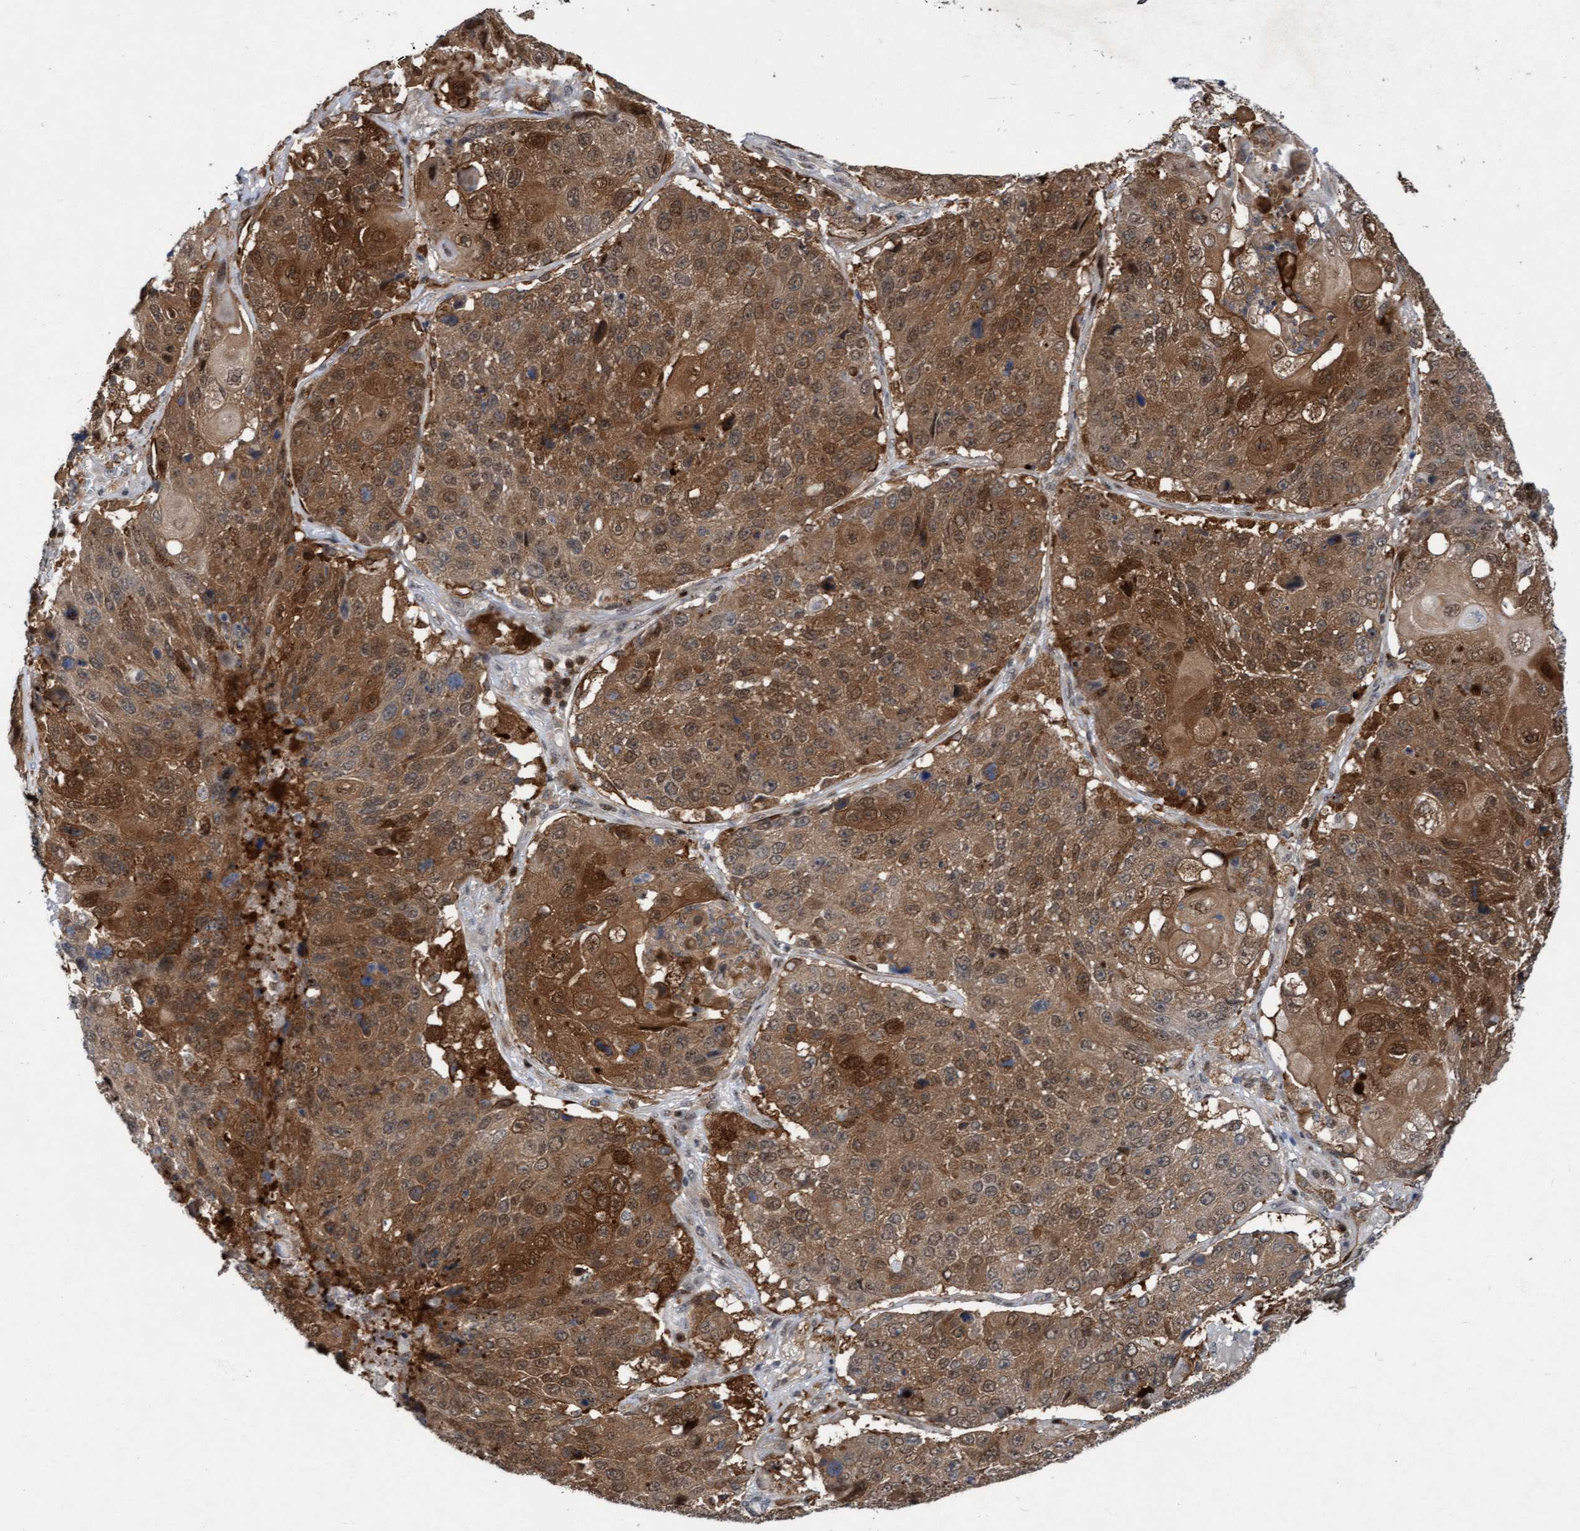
{"staining": {"intensity": "moderate", "quantity": ">75%", "location": "cytoplasmic/membranous,nuclear"}, "tissue": "lung cancer", "cell_type": "Tumor cells", "image_type": "cancer", "snomed": [{"axis": "morphology", "description": "Squamous cell carcinoma, NOS"}, {"axis": "topography", "description": "Lung"}], "caption": "Squamous cell carcinoma (lung) stained with a protein marker exhibits moderate staining in tumor cells.", "gene": "RAP1GAP2", "patient": {"sex": "male", "age": 61}}